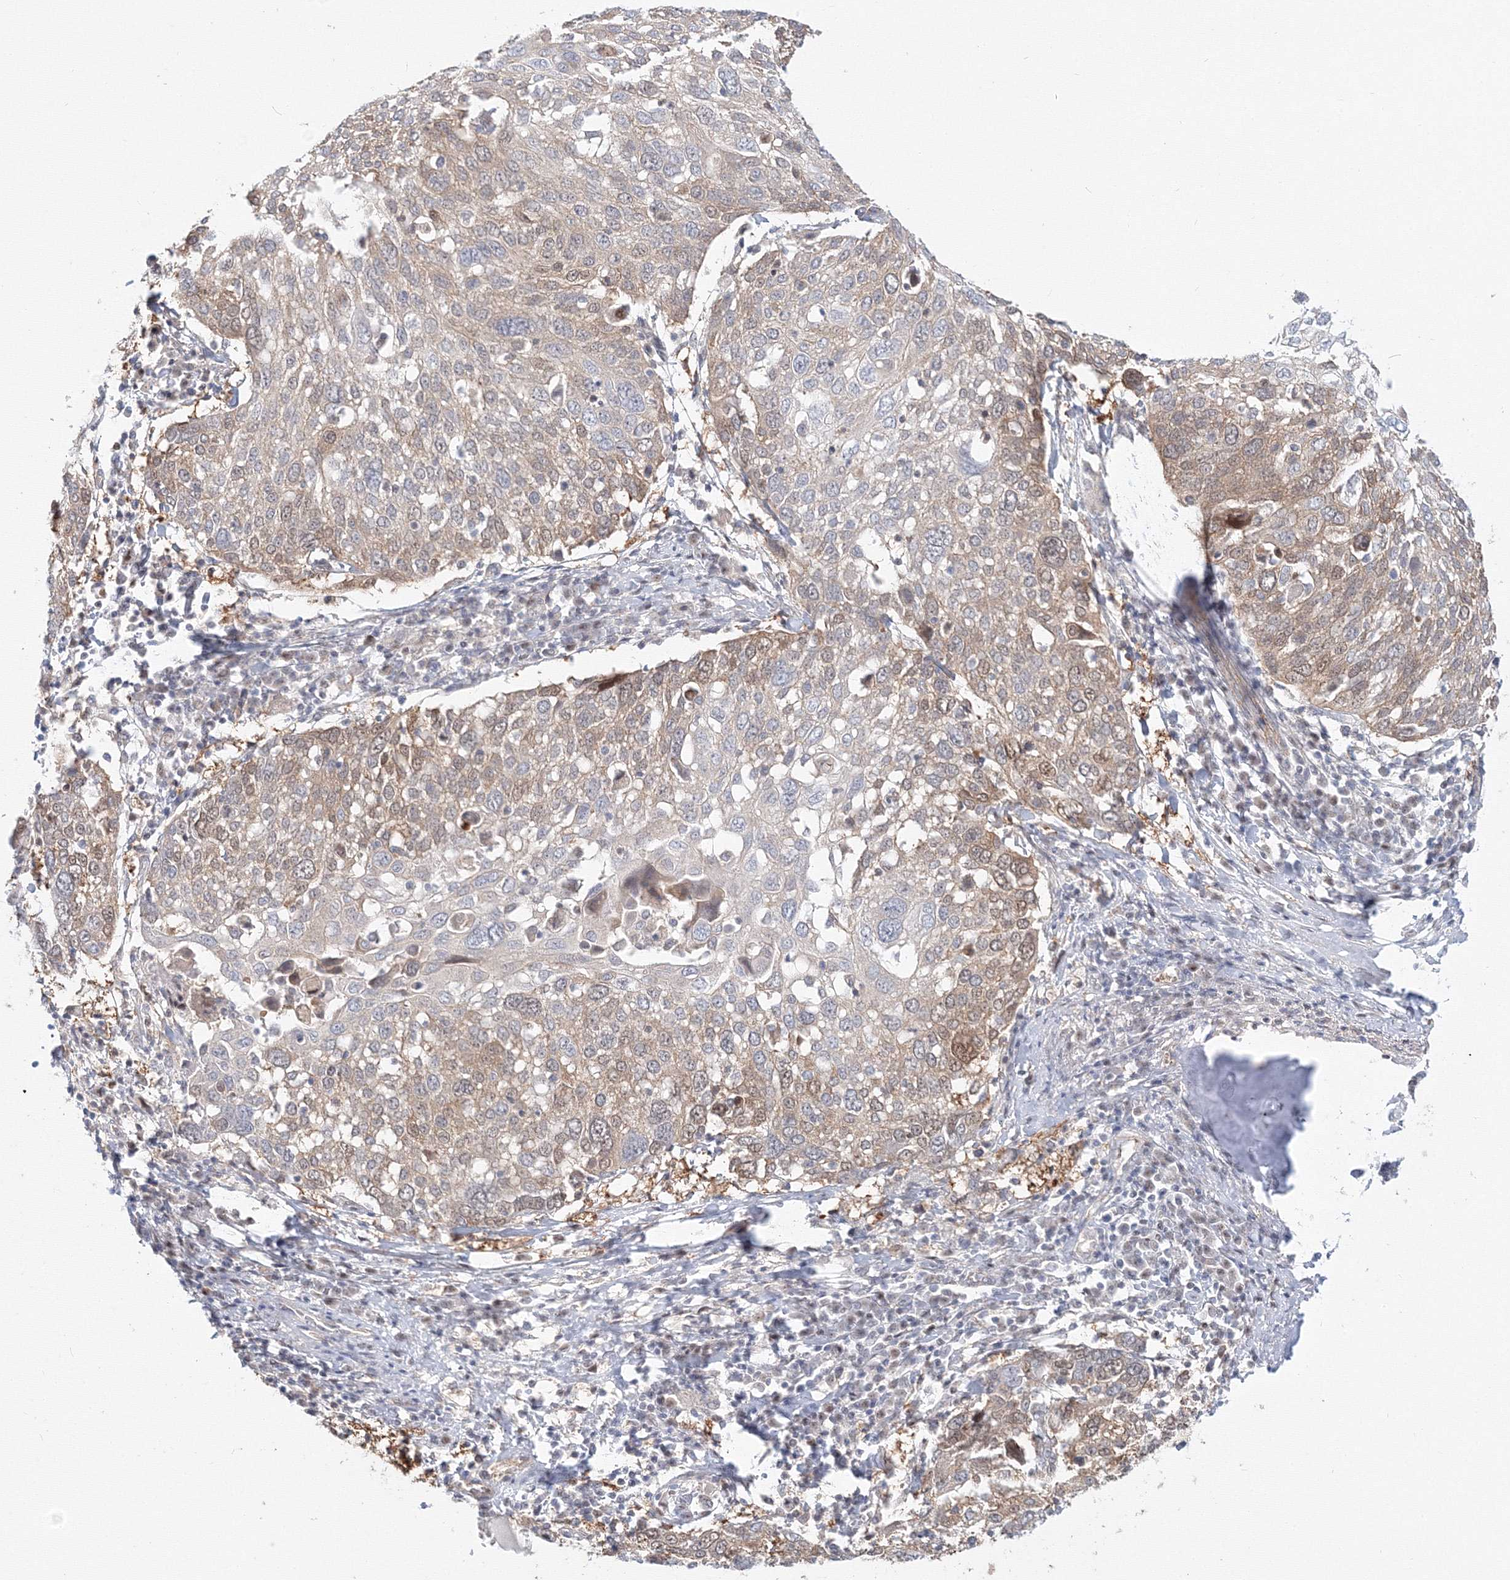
{"staining": {"intensity": "moderate", "quantity": "<25%", "location": "cytoplasmic/membranous"}, "tissue": "lung cancer", "cell_type": "Tumor cells", "image_type": "cancer", "snomed": [{"axis": "morphology", "description": "Squamous cell carcinoma, NOS"}, {"axis": "topography", "description": "Lung"}], "caption": "High-magnification brightfield microscopy of lung squamous cell carcinoma stained with DAB (3,3'-diaminobenzidine) (brown) and counterstained with hematoxylin (blue). tumor cells exhibit moderate cytoplasmic/membranous staining is appreciated in approximately<25% of cells.", "gene": "ARHGAP21", "patient": {"sex": "male", "age": 65}}